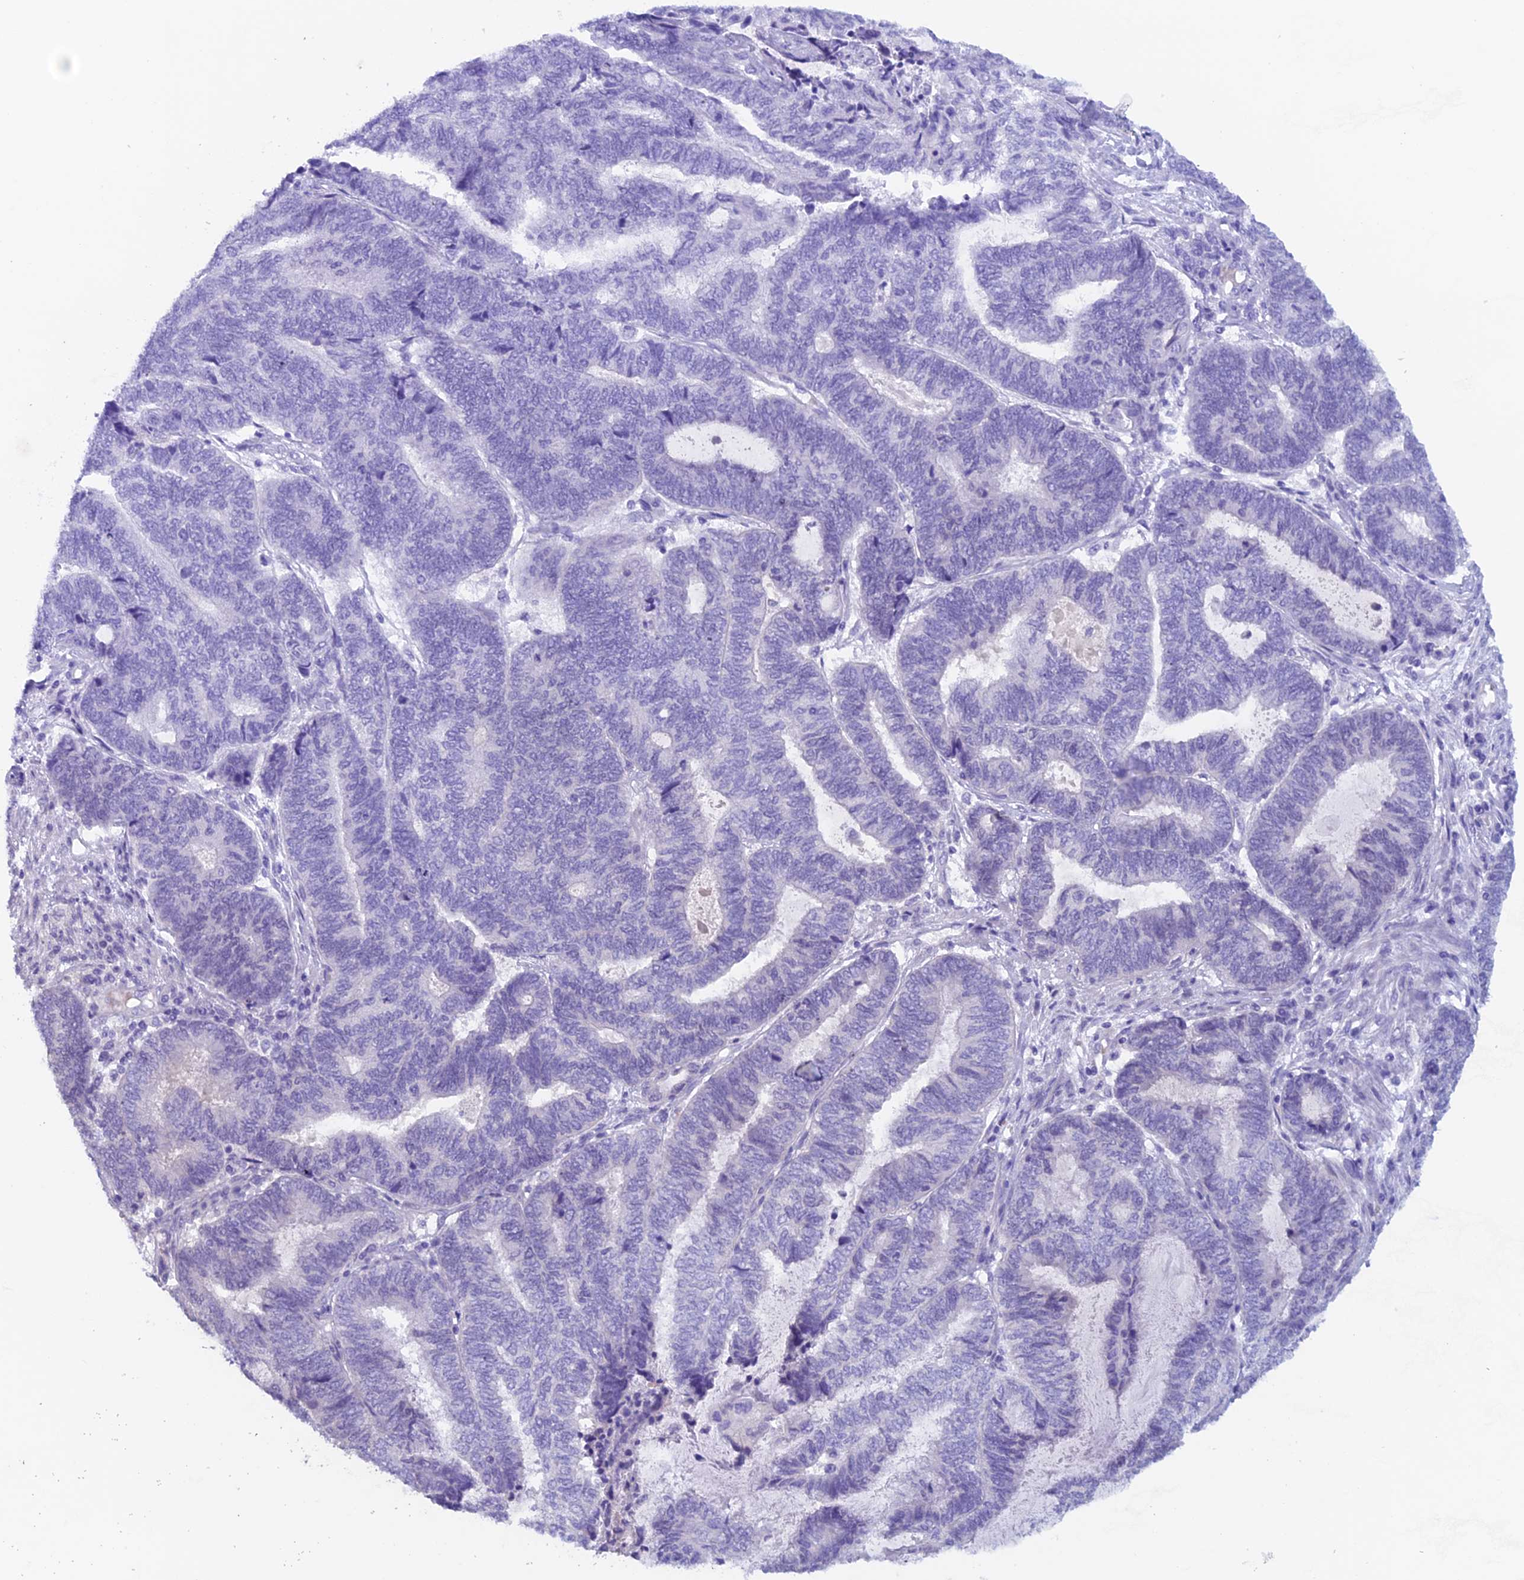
{"staining": {"intensity": "negative", "quantity": "none", "location": "none"}, "tissue": "endometrial cancer", "cell_type": "Tumor cells", "image_type": "cancer", "snomed": [{"axis": "morphology", "description": "Adenocarcinoma, NOS"}, {"axis": "topography", "description": "Uterus"}, {"axis": "topography", "description": "Endometrium"}], "caption": "High magnification brightfield microscopy of adenocarcinoma (endometrial) stained with DAB (brown) and counterstained with hematoxylin (blue): tumor cells show no significant positivity.", "gene": "PSMC3IP", "patient": {"sex": "female", "age": 70}}